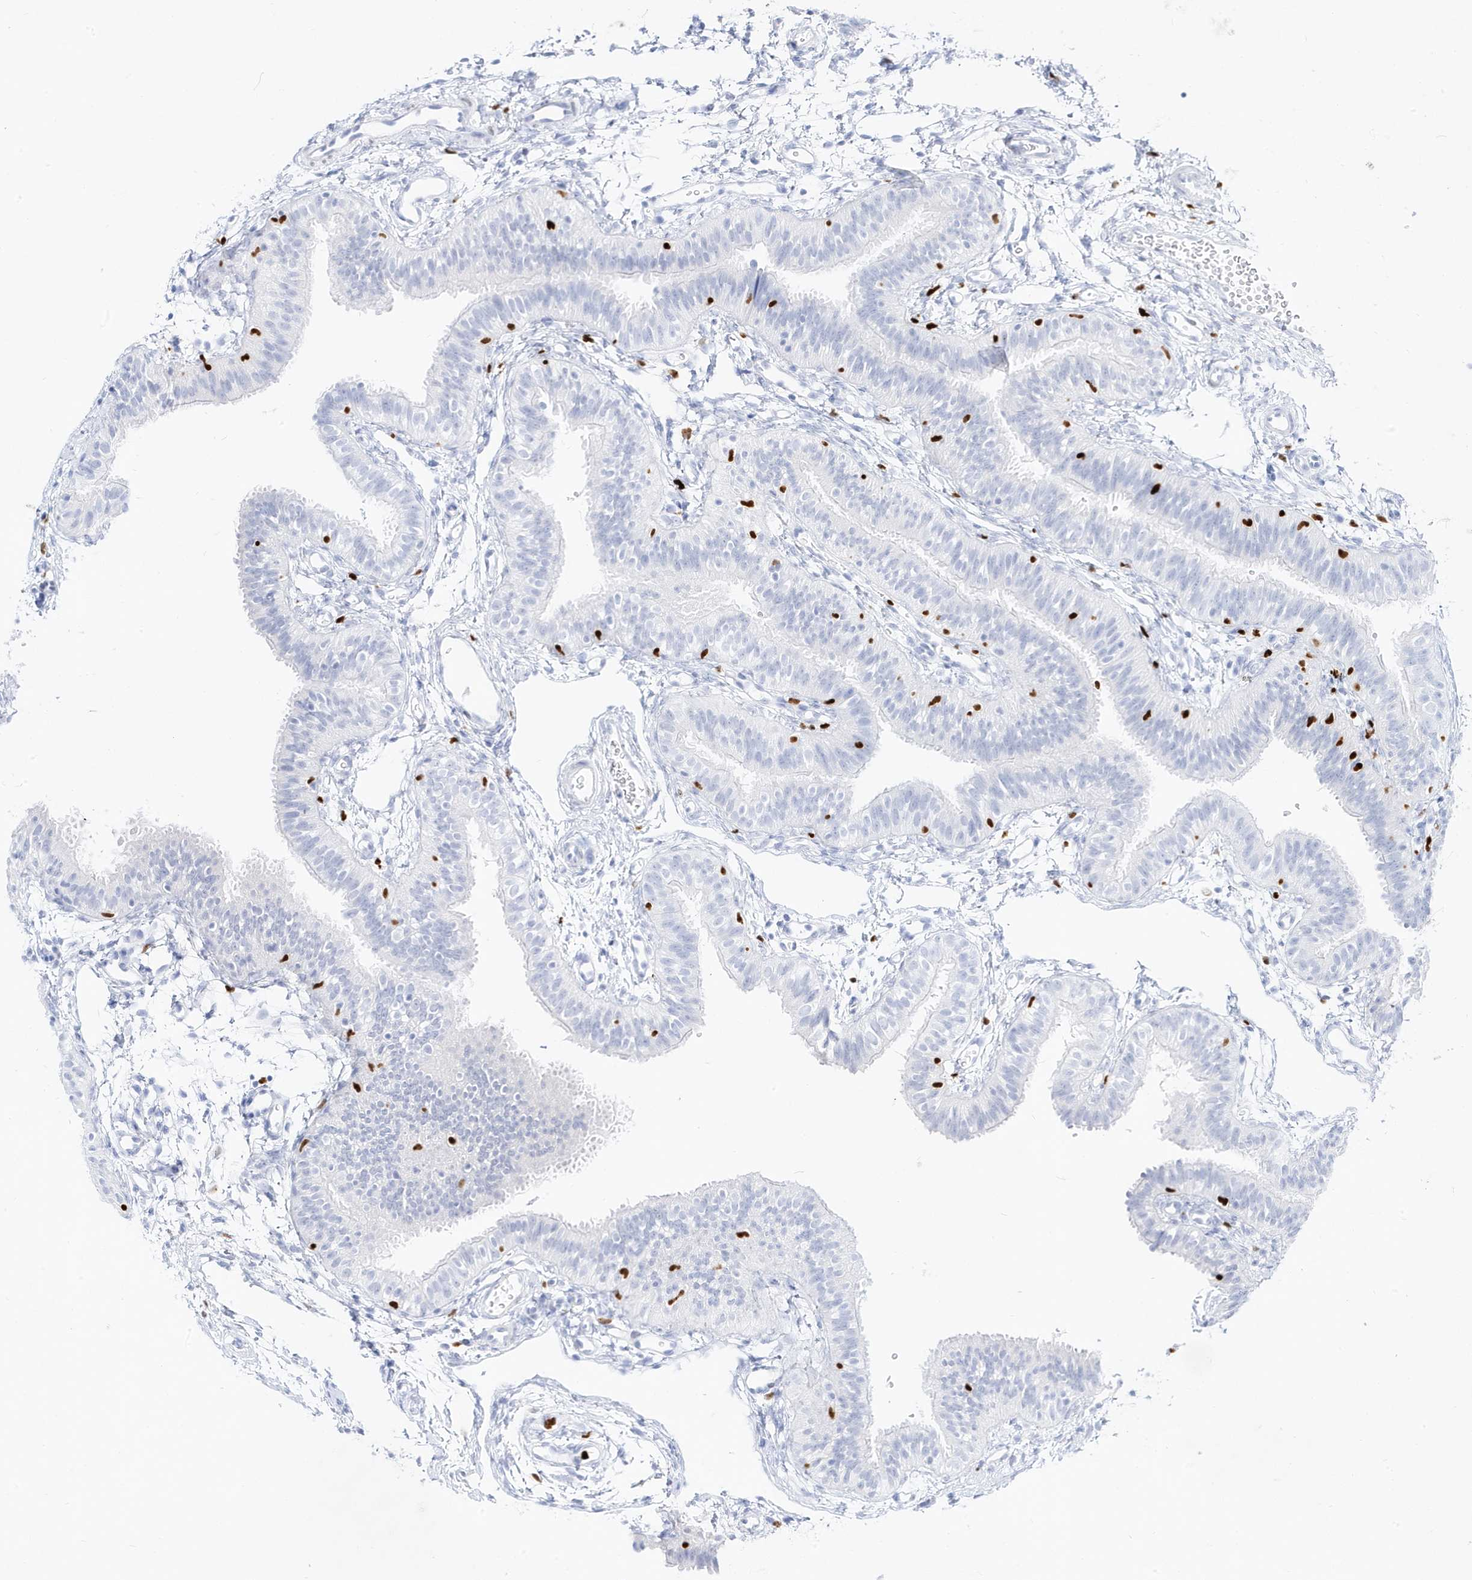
{"staining": {"intensity": "negative", "quantity": "none", "location": "none"}, "tissue": "fallopian tube", "cell_type": "Glandular cells", "image_type": "normal", "snomed": [{"axis": "morphology", "description": "Normal tissue, NOS"}, {"axis": "topography", "description": "Fallopian tube"}], "caption": "Immunohistochemistry (IHC) photomicrograph of normal fallopian tube: fallopian tube stained with DAB shows no significant protein staining in glandular cells. (DAB (3,3'-diaminobenzidine) immunohistochemistry (IHC), high magnification).", "gene": "MNDA", "patient": {"sex": "female", "age": 35}}